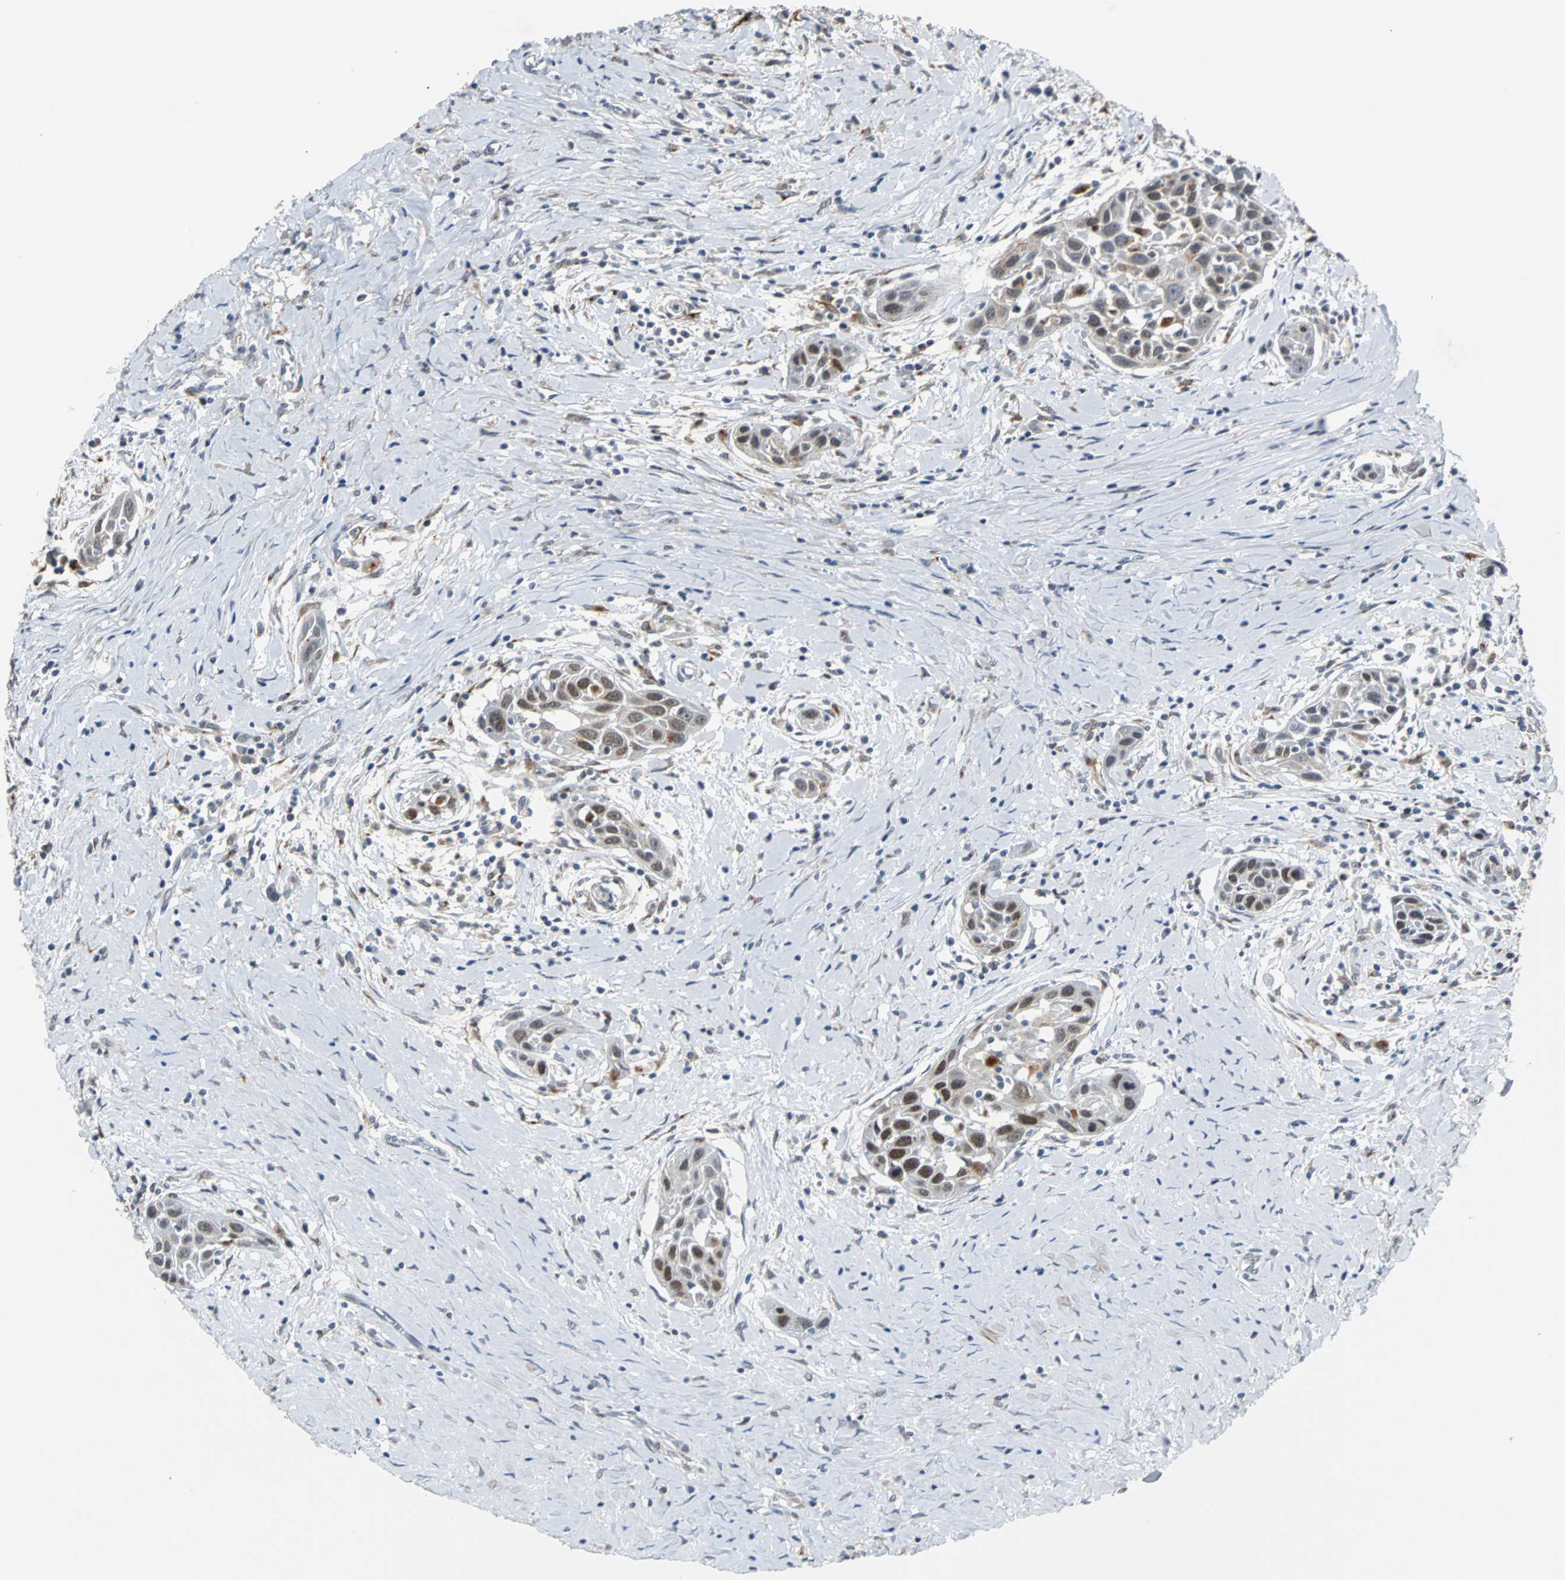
{"staining": {"intensity": "moderate", "quantity": "25%-75%", "location": "cytoplasmic/membranous,nuclear"}, "tissue": "head and neck cancer", "cell_type": "Tumor cells", "image_type": "cancer", "snomed": [{"axis": "morphology", "description": "Squamous cell carcinoma, NOS"}, {"axis": "topography", "description": "Oral tissue"}, {"axis": "topography", "description": "Head-Neck"}], "caption": "DAB immunohistochemical staining of human head and neck cancer (squamous cell carcinoma) displays moderate cytoplasmic/membranous and nuclear protein positivity in about 25%-75% of tumor cells.", "gene": "HLX", "patient": {"sex": "female", "age": 50}}